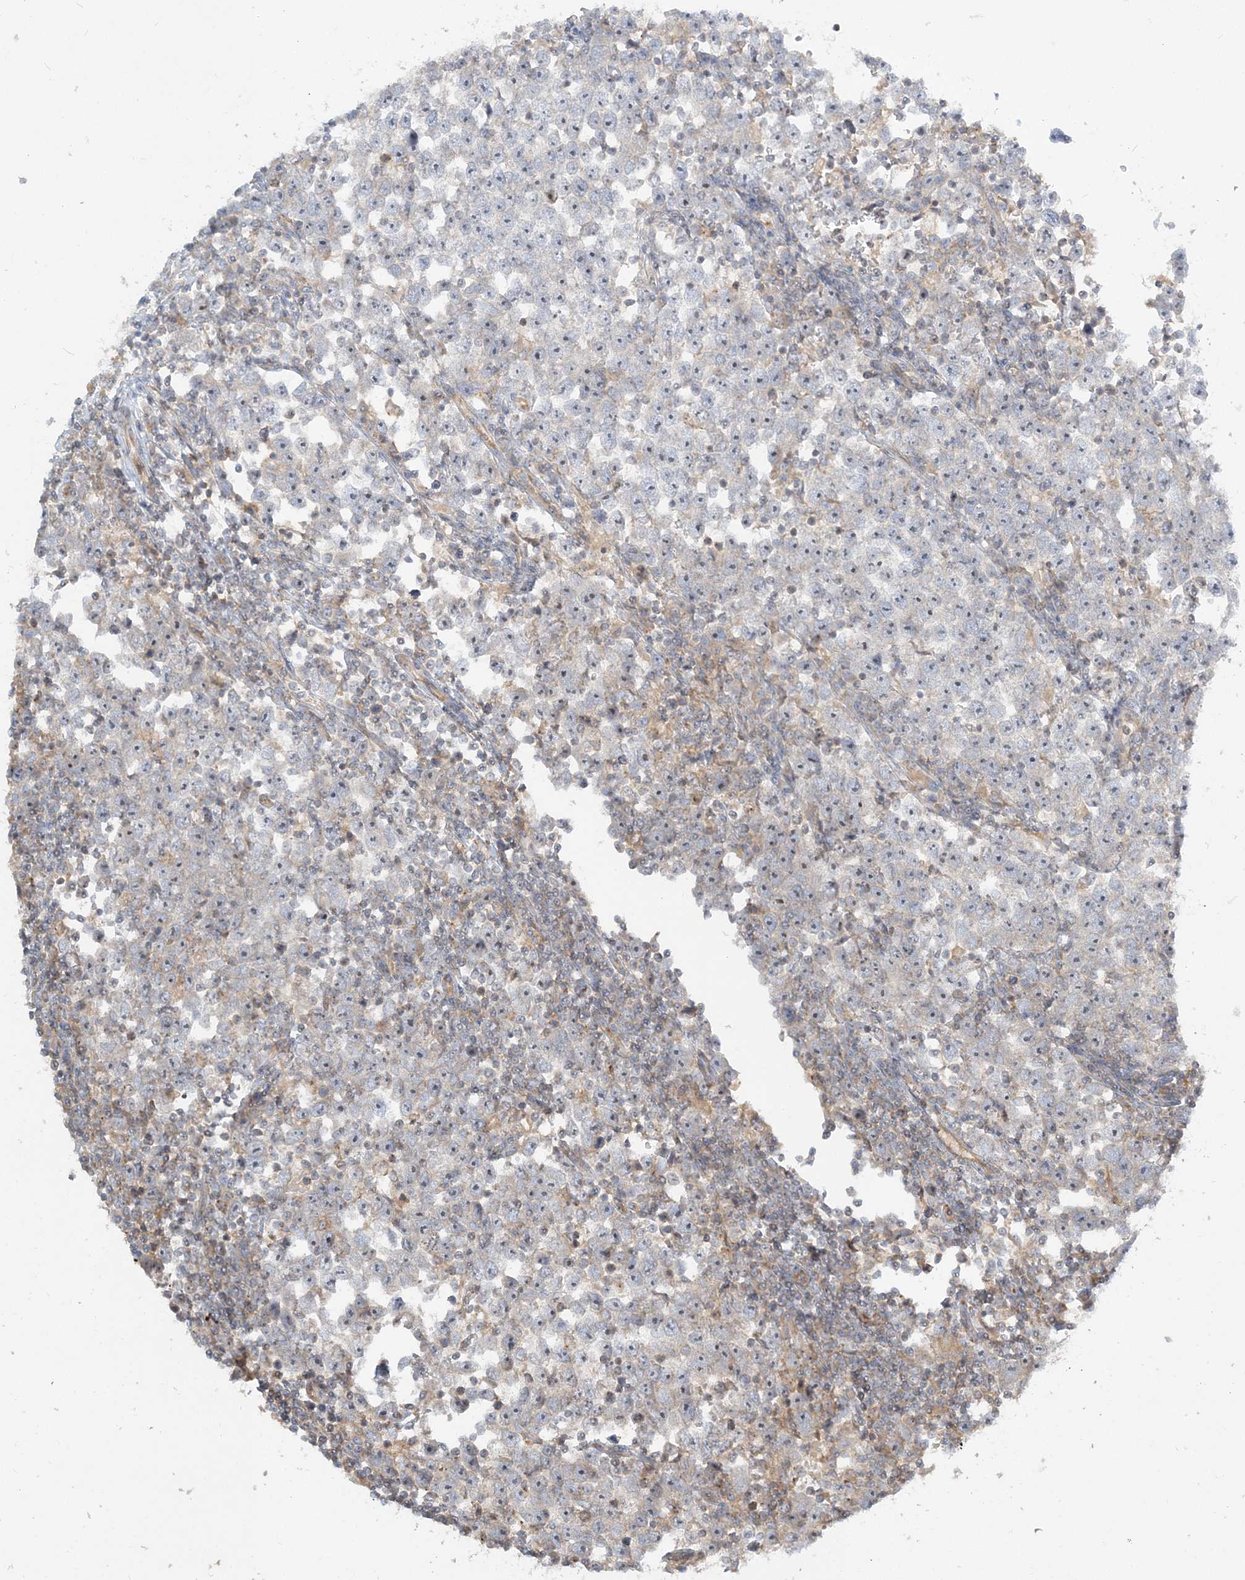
{"staining": {"intensity": "negative", "quantity": "none", "location": "none"}, "tissue": "testis cancer", "cell_type": "Tumor cells", "image_type": "cancer", "snomed": [{"axis": "morphology", "description": "Normal tissue, NOS"}, {"axis": "morphology", "description": "Seminoma, NOS"}, {"axis": "topography", "description": "Testis"}], "caption": "There is no significant positivity in tumor cells of testis seminoma.", "gene": "AP1AR", "patient": {"sex": "male", "age": 43}}